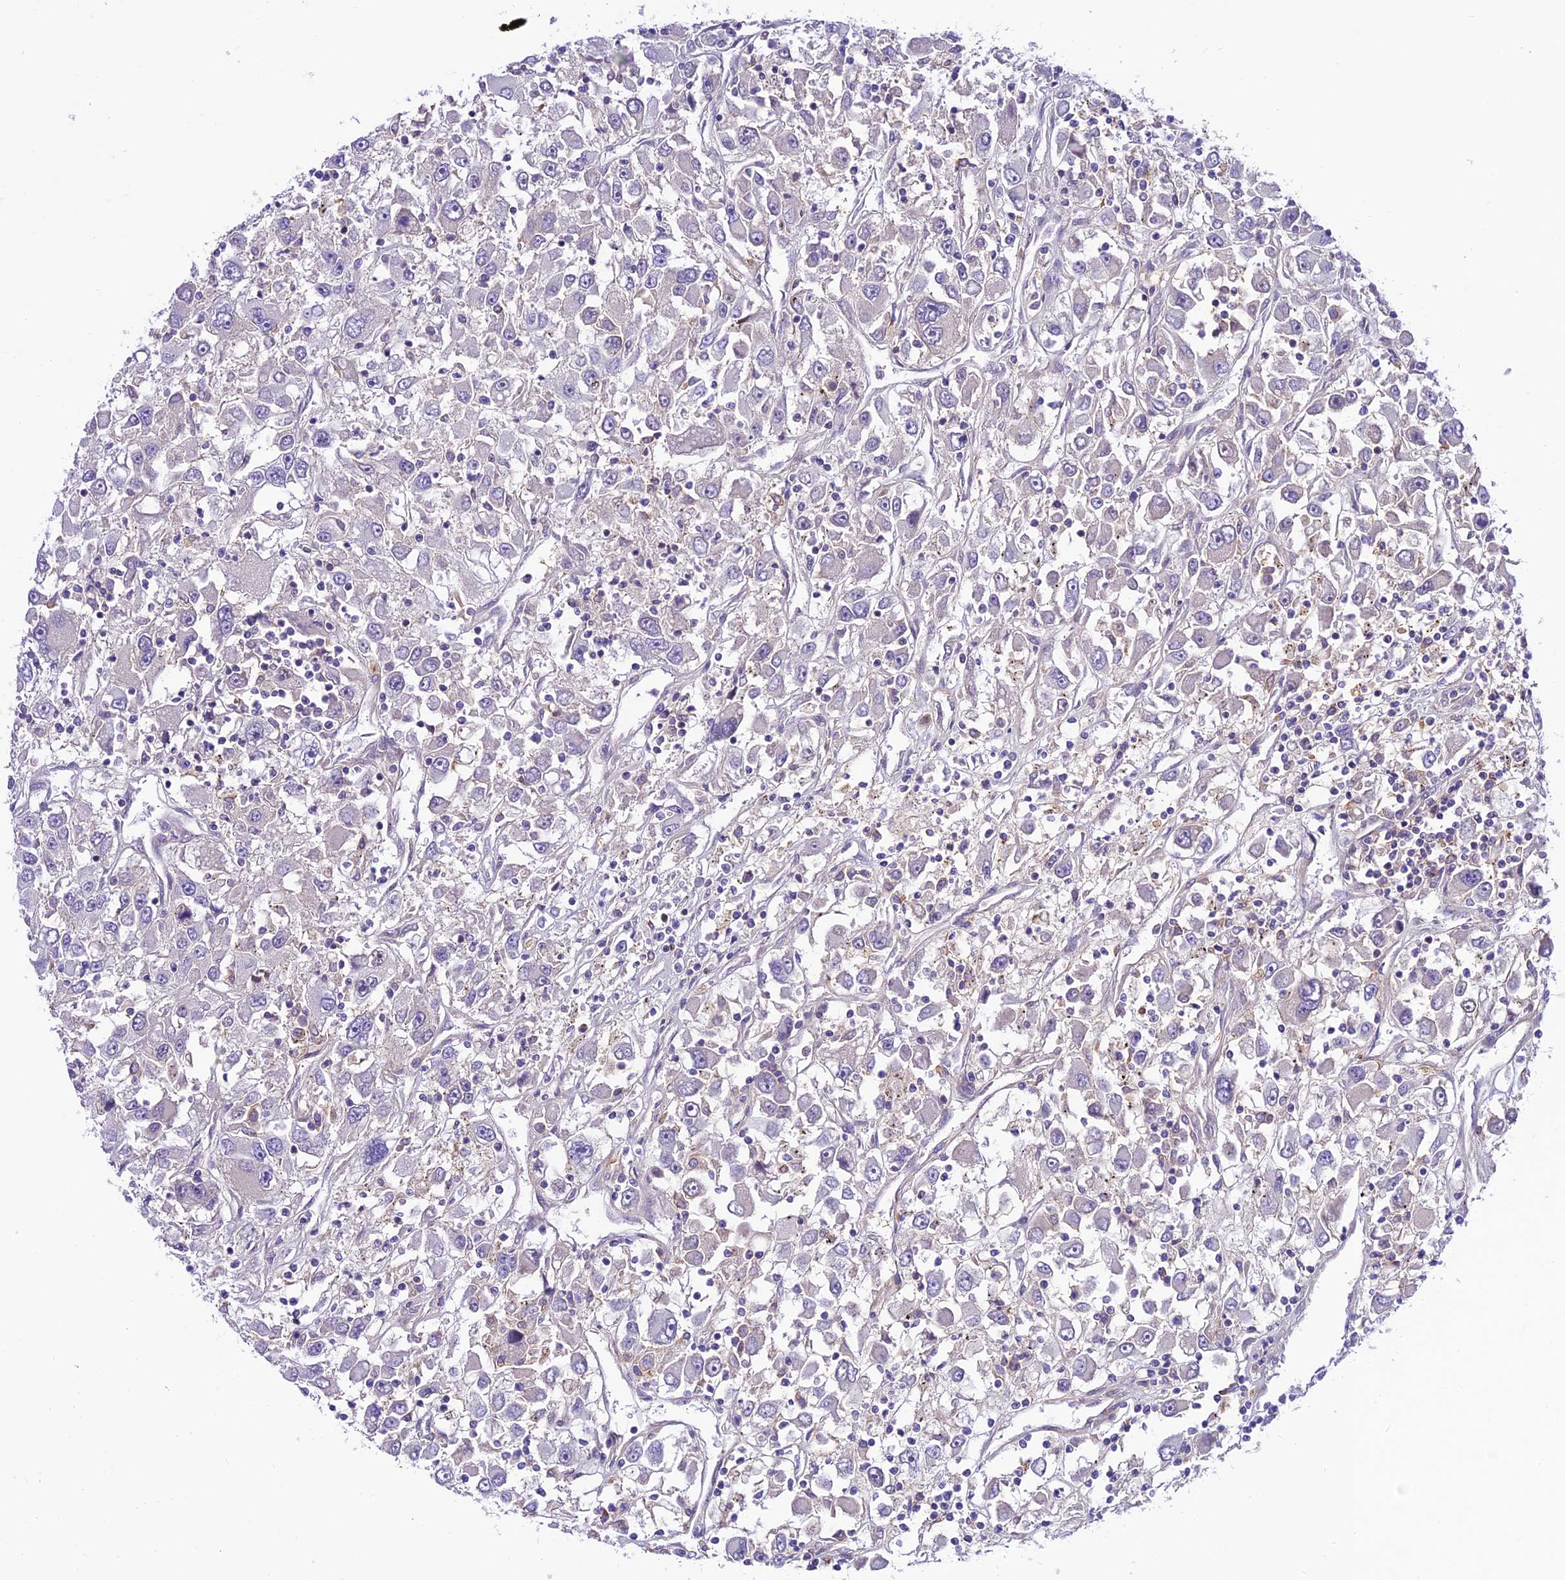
{"staining": {"intensity": "negative", "quantity": "none", "location": "none"}, "tissue": "renal cancer", "cell_type": "Tumor cells", "image_type": "cancer", "snomed": [{"axis": "morphology", "description": "Adenocarcinoma, NOS"}, {"axis": "topography", "description": "Kidney"}], "caption": "This is a micrograph of IHC staining of renal cancer, which shows no expression in tumor cells. Brightfield microscopy of immunohistochemistry stained with DAB (3,3'-diaminobenzidine) (brown) and hematoxylin (blue), captured at high magnification.", "gene": "SHKBP1", "patient": {"sex": "female", "age": 52}}